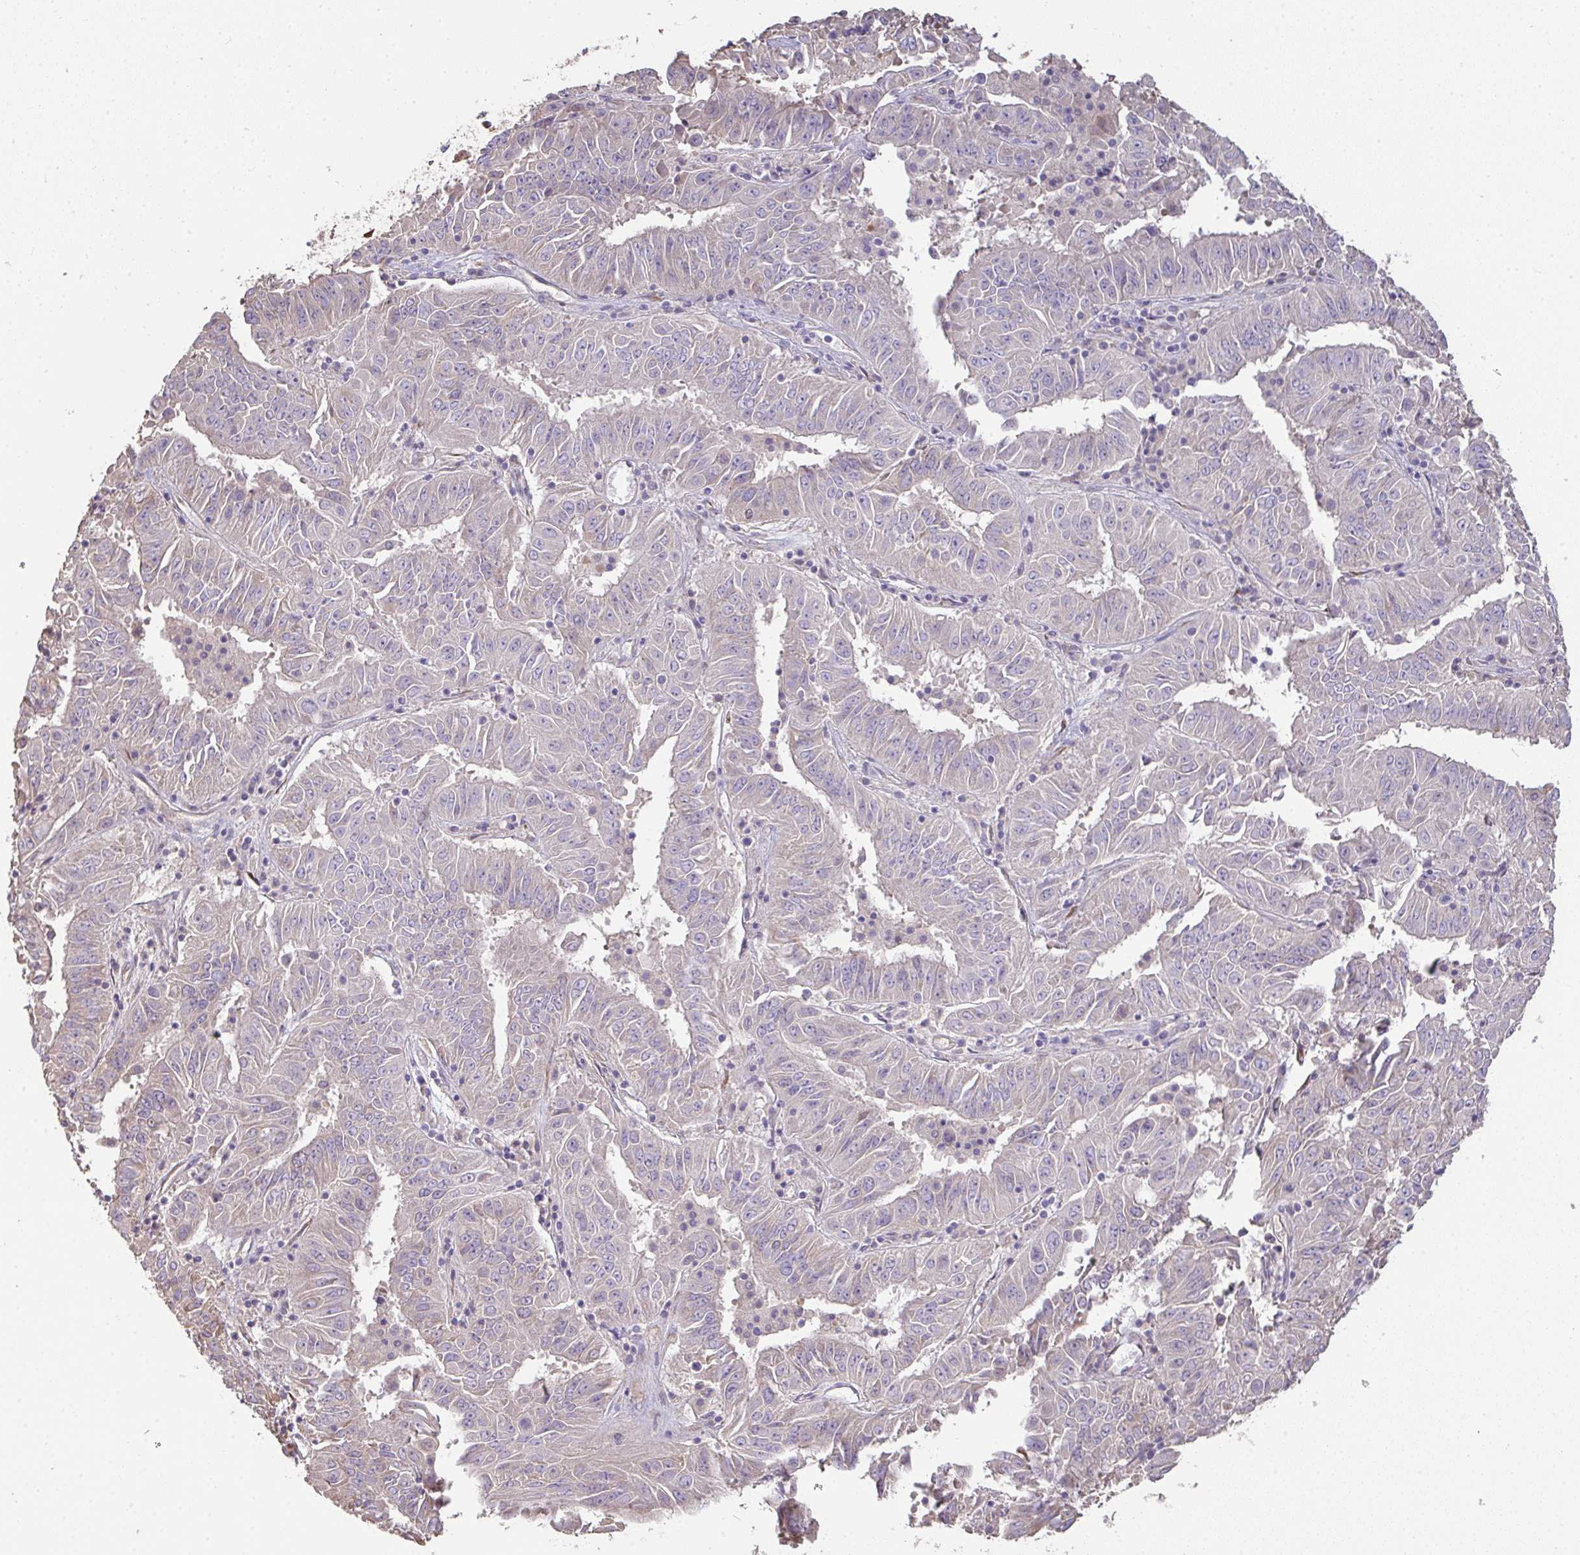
{"staining": {"intensity": "negative", "quantity": "none", "location": "none"}, "tissue": "pancreatic cancer", "cell_type": "Tumor cells", "image_type": "cancer", "snomed": [{"axis": "morphology", "description": "Adenocarcinoma, NOS"}, {"axis": "topography", "description": "Pancreas"}], "caption": "Immunohistochemistry of human pancreatic adenocarcinoma reveals no expression in tumor cells. (Stains: DAB (3,3'-diaminobenzidine) immunohistochemistry with hematoxylin counter stain, Microscopy: brightfield microscopy at high magnification).", "gene": "BRINP3", "patient": {"sex": "male", "age": 63}}